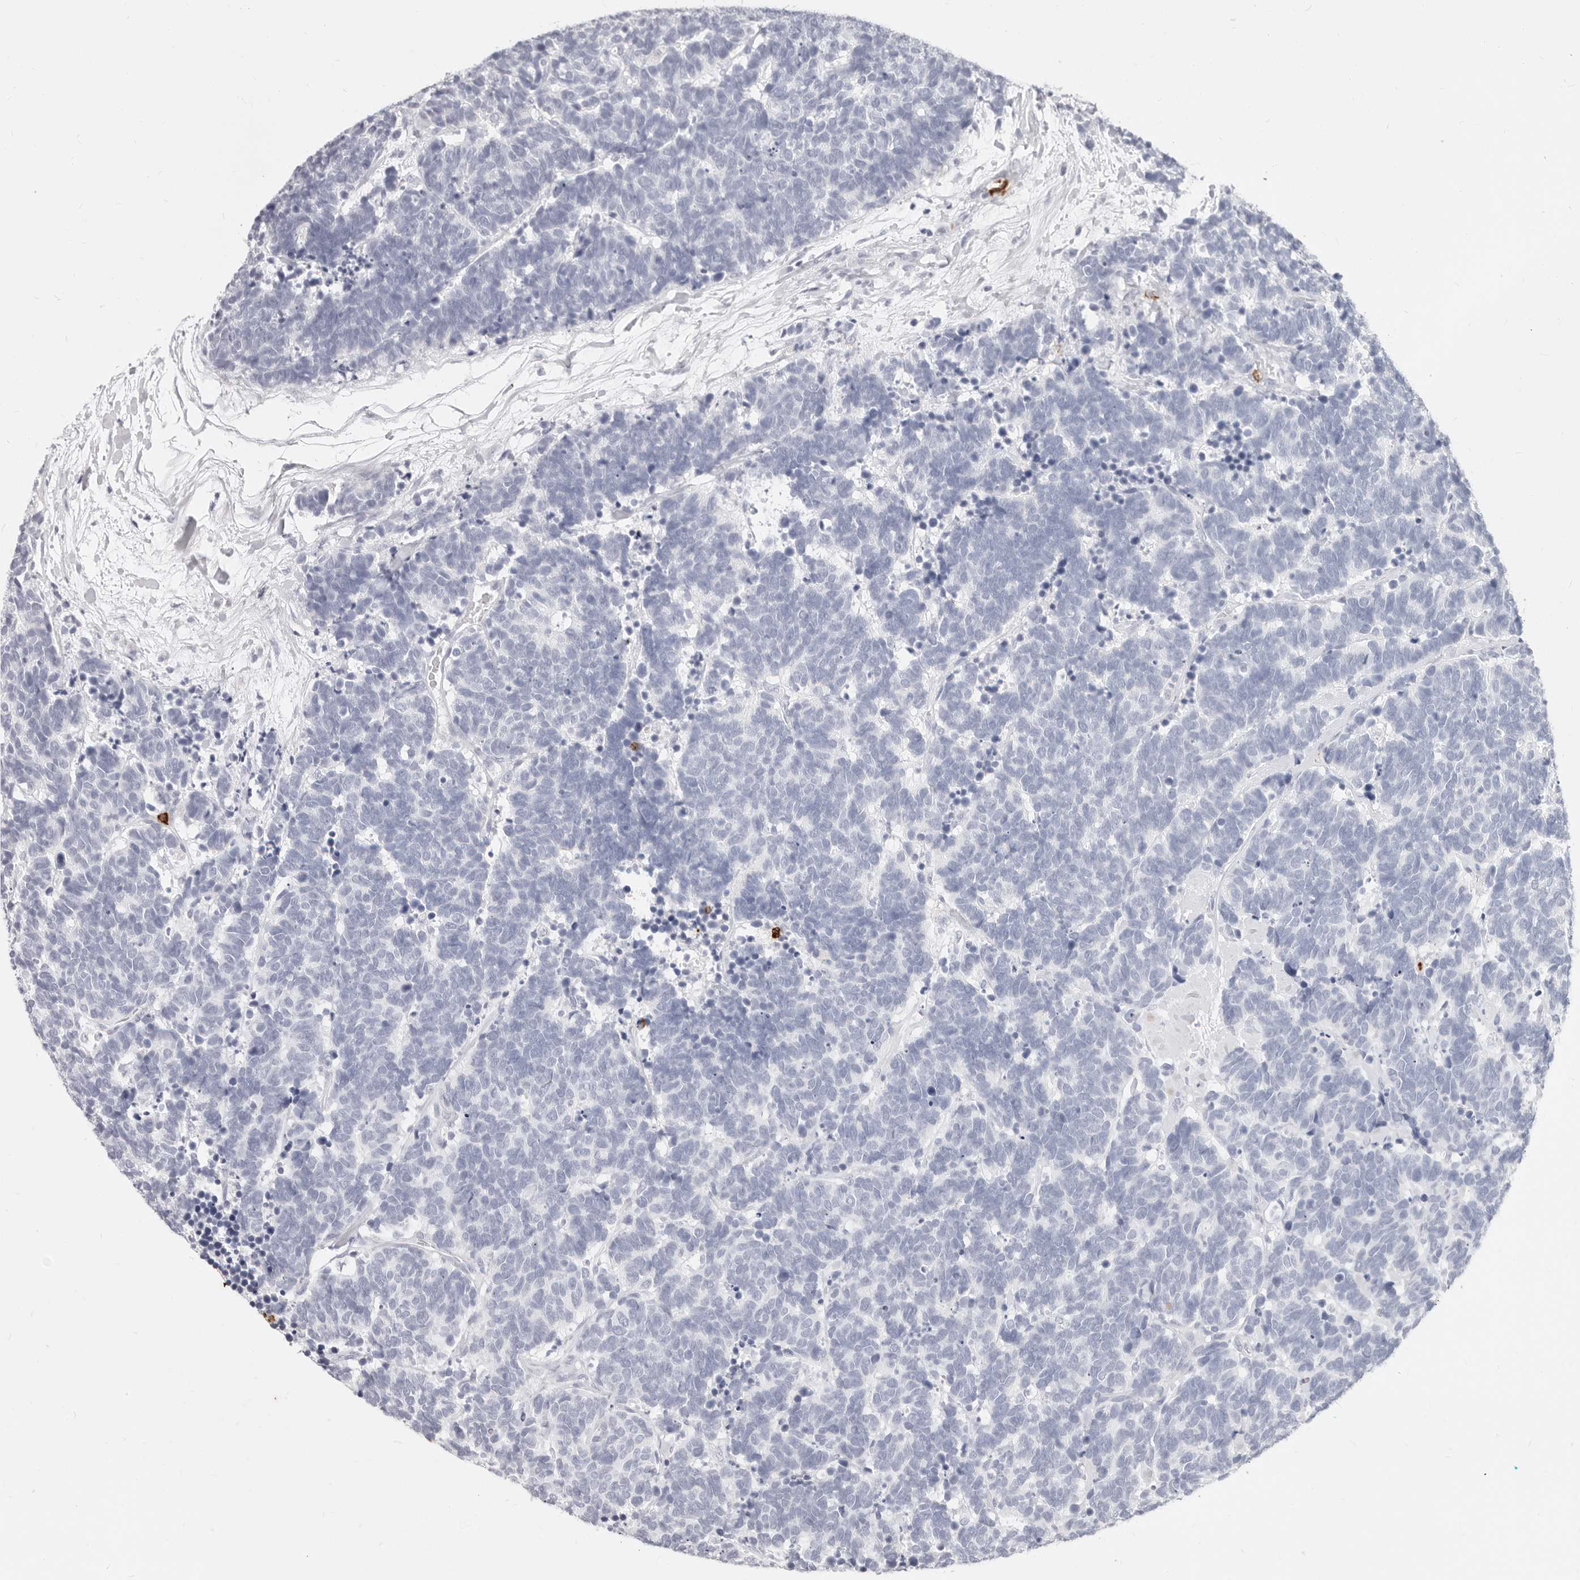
{"staining": {"intensity": "negative", "quantity": "none", "location": "none"}, "tissue": "carcinoid", "cell_type": "Tumor cells", "image_type": "cancer", "snomed": [{"axis": "morphology", "description": "Carcinoma, NOS"}, {"axis": "morphology", "description": "Carcinoid, malignant, NOS"}, {"axis": "topography", "description": "Urinary bladder"}], "caption": "This is an immunohistochemistry image of human carcinoid. There is no positivity in tumor cells.", "gene": "CAMP", "patient": {"sex": "male", "age": 57}}